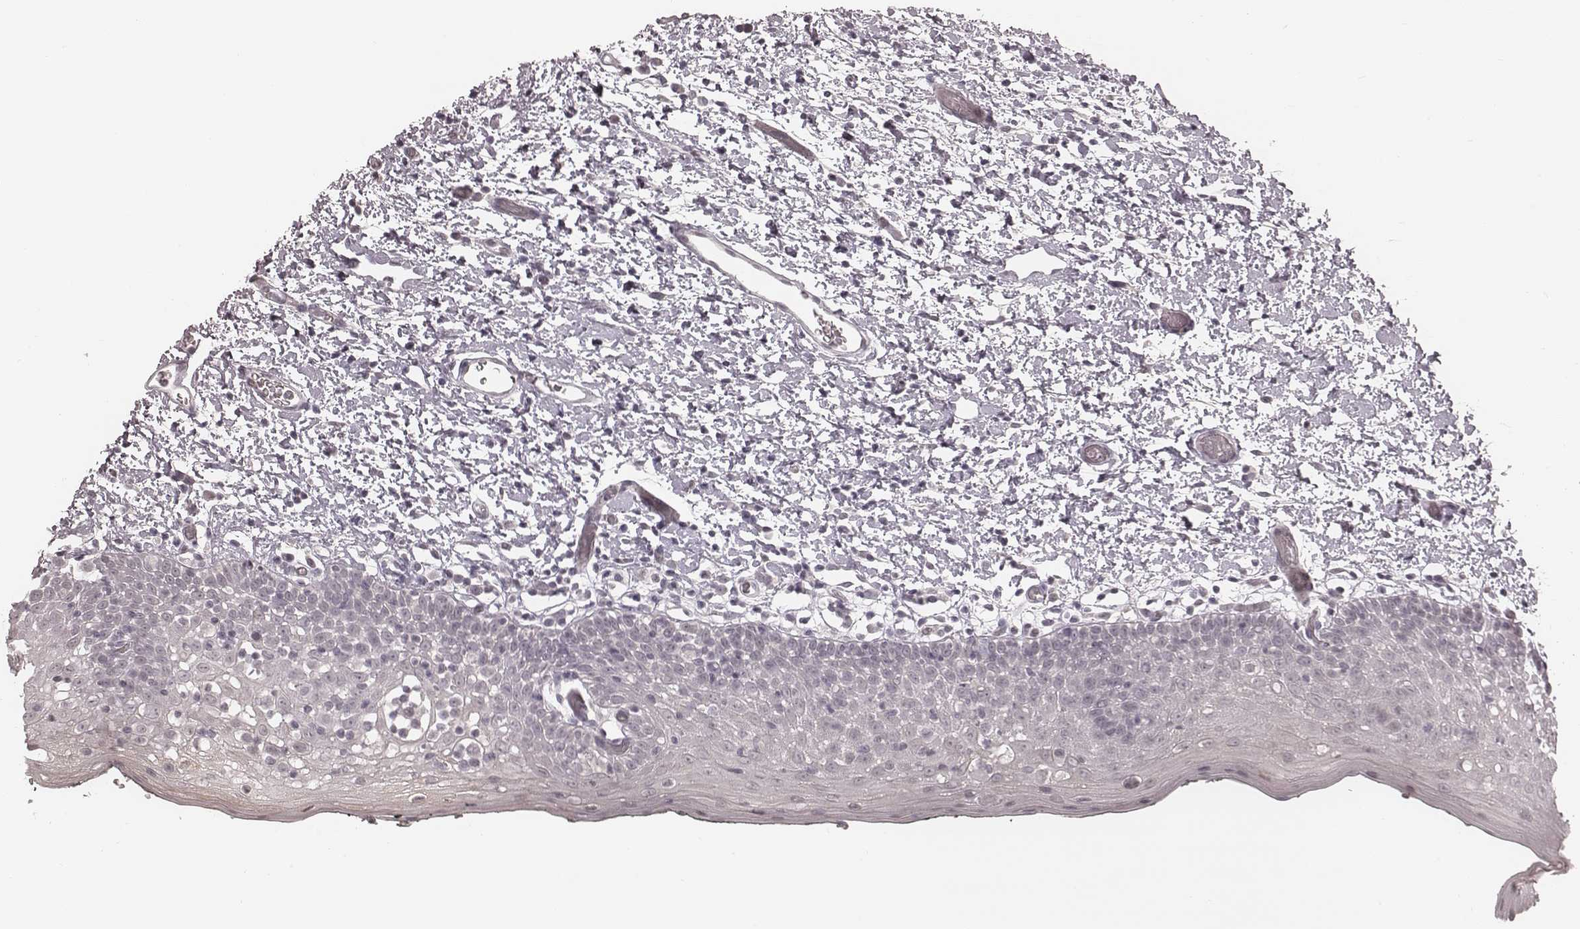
{"staining": {"intensity": "negative", "quantity": "none", "location": "none"}, "tissue": "oral mucosa", "cell_type": "Squamous epithelial cells", "image_type": "normal", "snomed": [{"axis": "morphology", "description": "Normal tissue, NOS"}, {"axis": "morphology", "description": "Squamous cell carcinoma, NOS"}, {"axis": "topography", "description": "Oral tissue"}, {"axis": "topography", "description": "Head-Neck"}], "caption": "Immunohistochemistry histopathology image of unremarkable human oral mucosa stained for a protein (brown), which exhibits no staining in squamous epithelial cells. (DAB (3,3'-diaminobenzidine) immunohistochemistry (IHC) with hematoxylin counter stain).", "gene": "IQCG", "patient": {"sex": "male", "age": 69}}